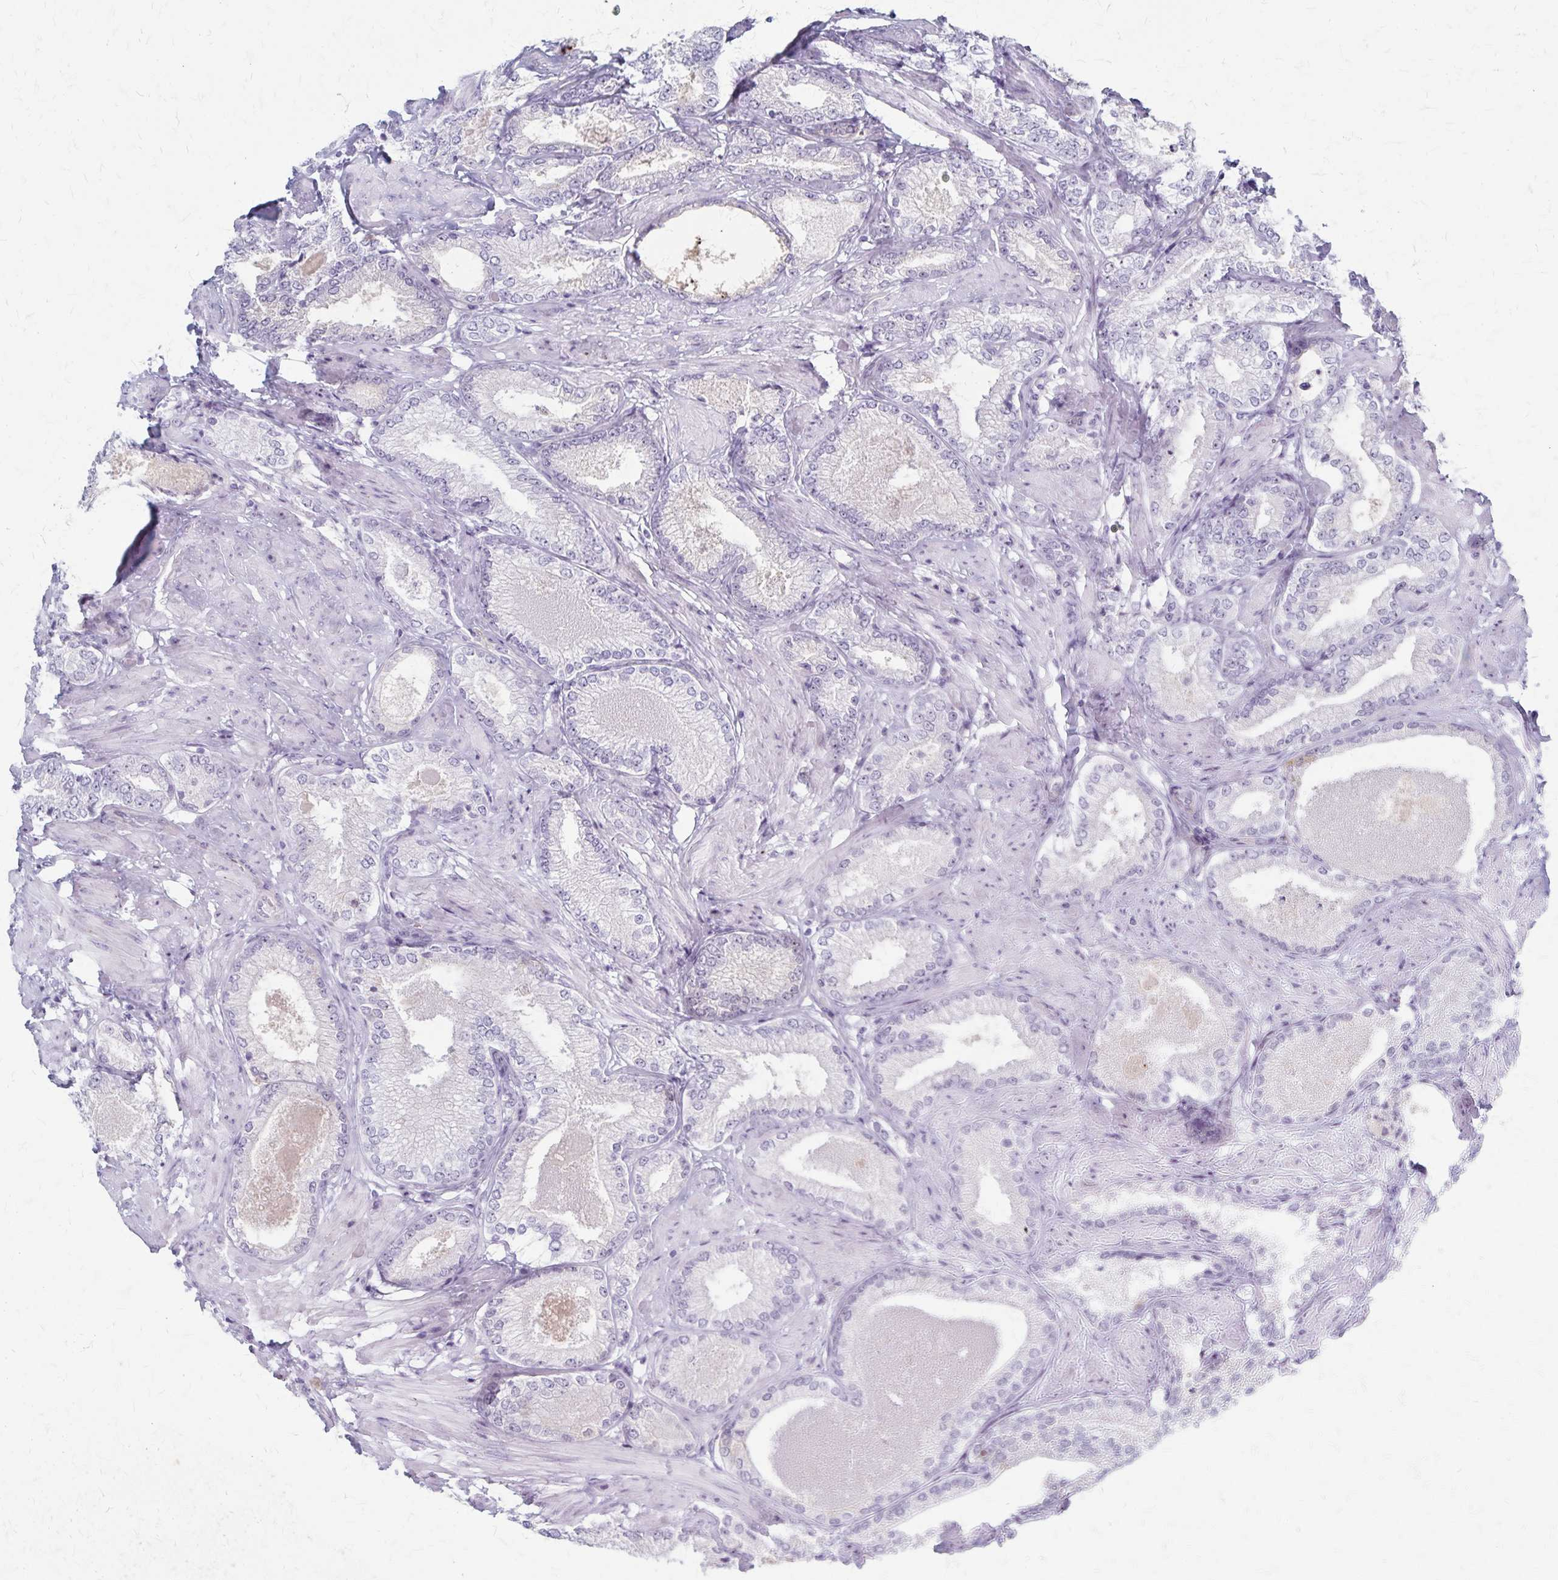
{"staining": {"intensity": "weak", "quantity": "<25%", "location": "nuclear"}, "tissue": "prostate cancer", "cell_type": "Tumor cells", "image_type": "cancer", "snomed": [{"axis": "morphology", "description": "Adenocarcinoma, High grade"}, {"axis": "topography", "description": "Prostate and seminal vesicle, NOS"}], "caption": "Immunohistochemical staining of adenocarcinoma (high-grade) (prostate) shows no significant staining in tumor cells.", "gene": "DLK2", "patient": {"sex": "male", "age": 61}}